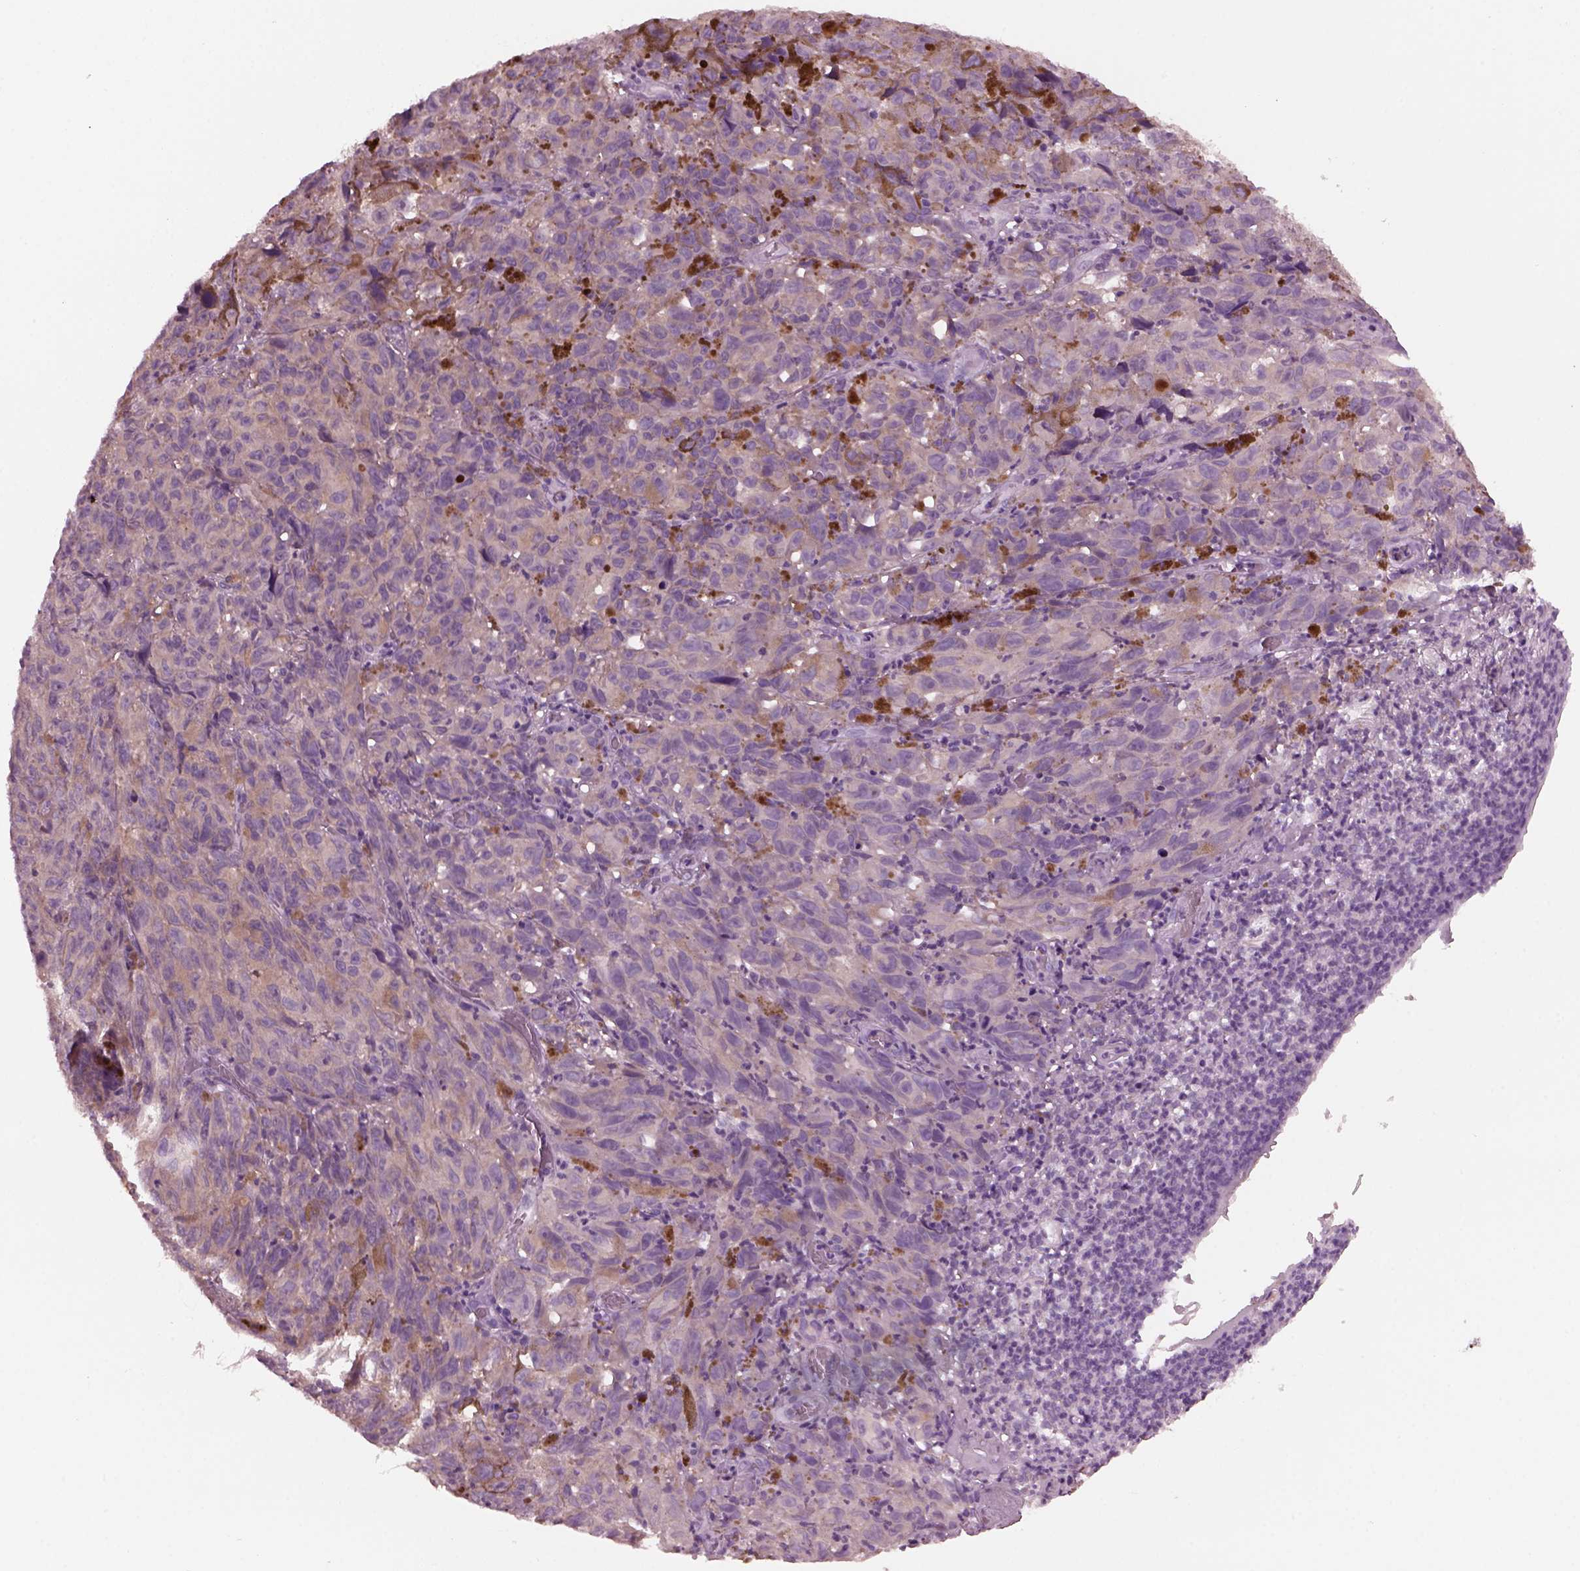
{"staining": {"intensity": "negative", "quantity": "none", "location": "none"}, "tissue": "melanoma", "cell_type": "Tumor cells", "image_type": "cancer", "snomed": [{"axis": "morphology", "description": "Malignant melanoma, NOS"}, {"axis": "topography", "description": "Vulva, labia, clitoris and Bartholin´s gland, NO"}], "caption": "A high-resolution photomicrograph shows immunohistochemistry (IHC) staining of malignant melanoma, which shows no significant positivity in tumor cells.", "gene": "SHTN1", "patient": {"sex": "female", "age": 75}}